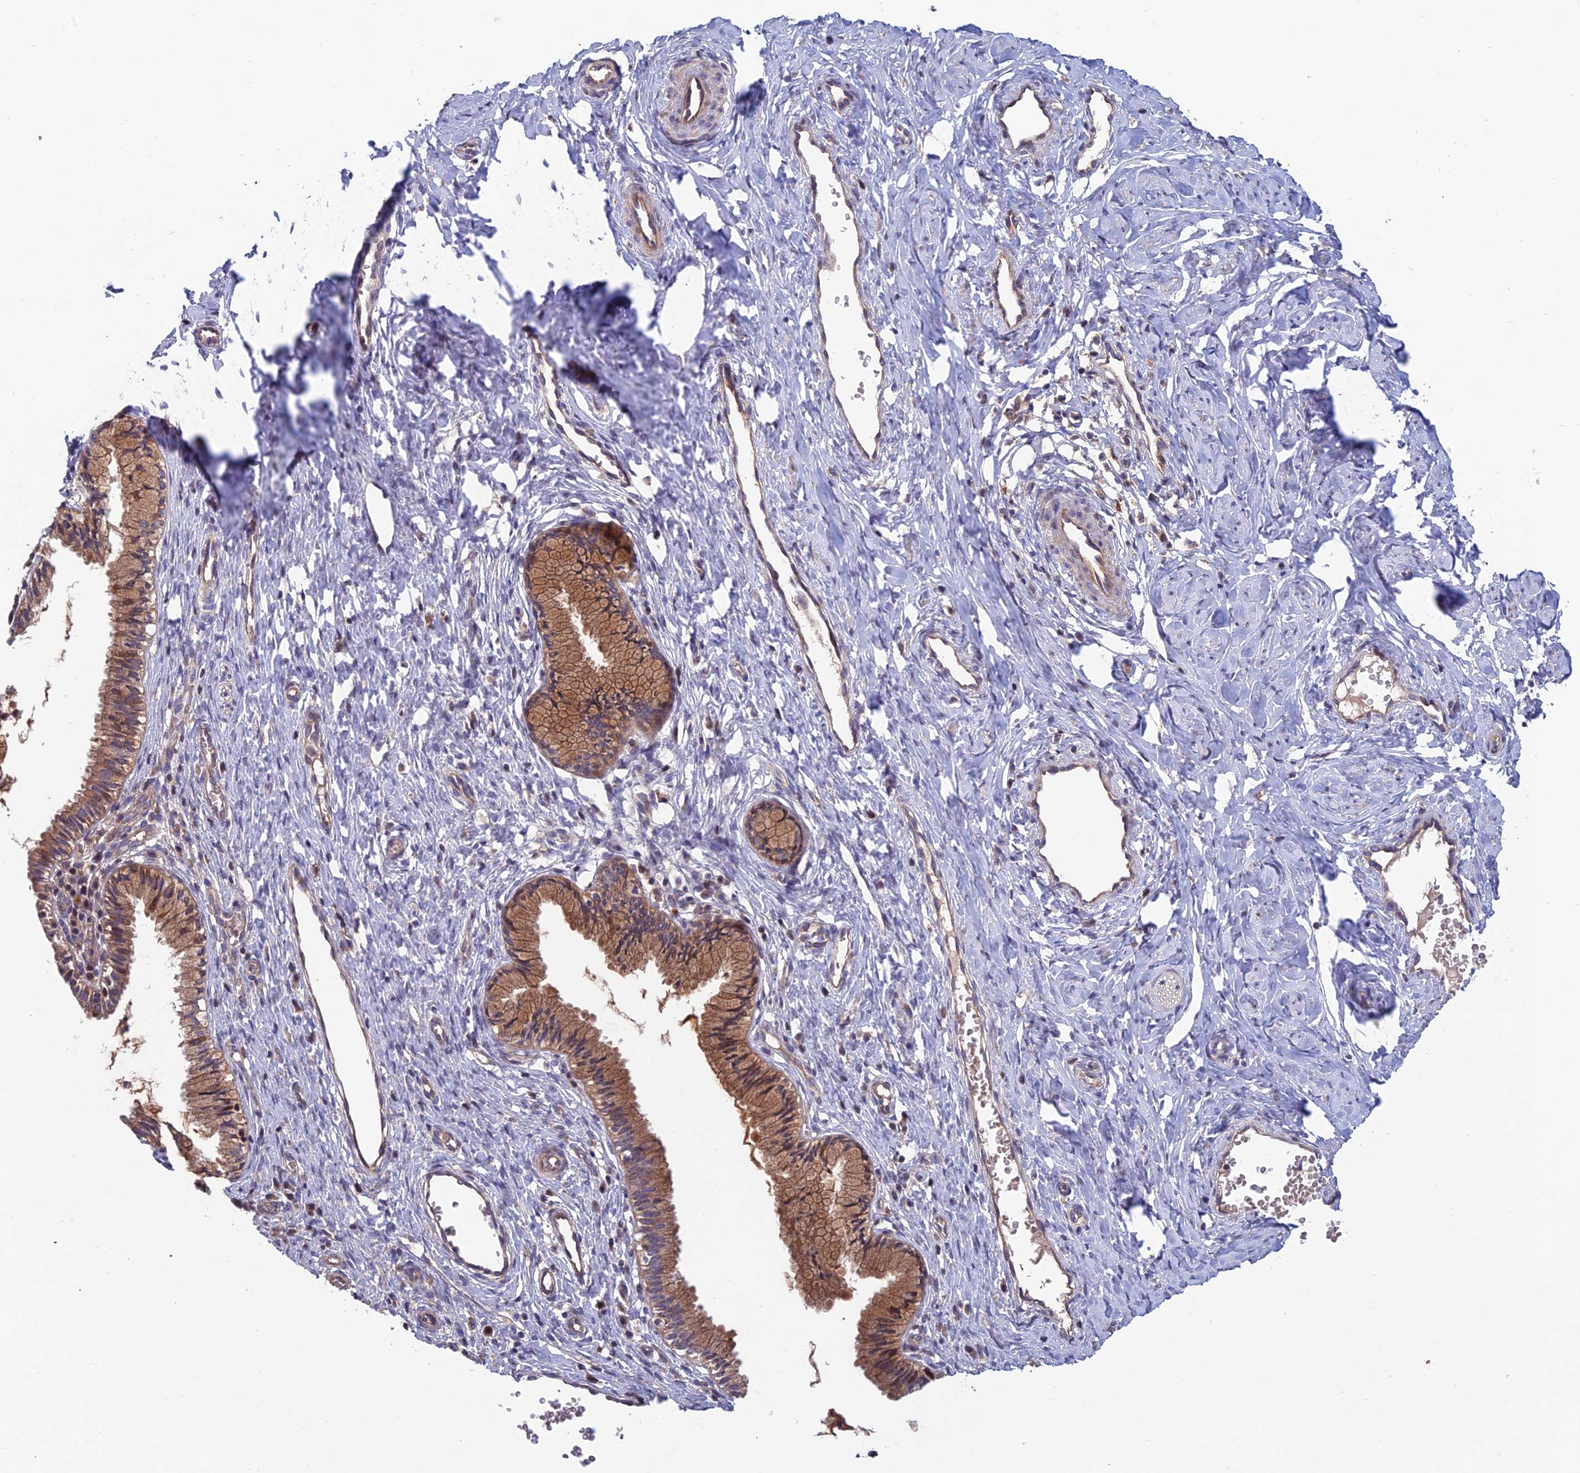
{"staining": {"intensity": "moderate", "quantity": ">75%", "location": "cytoplasmic/membranous"}, "tissue": "cervix", "cell_type": "Glandular cells", "image_type": "normal", "snomed": [{"axis": "morphology", "description": "Normal tissue, NOS"}, {"axis": "topography", "description": "Cervix"}], "caption": "Protein staining reveals moderate cytoplasmic/membranous staining in about >75% of glandular cells in unremarkable cervix.", "gene": "USP37", "patient": {"sex": "female", "age": 27}}